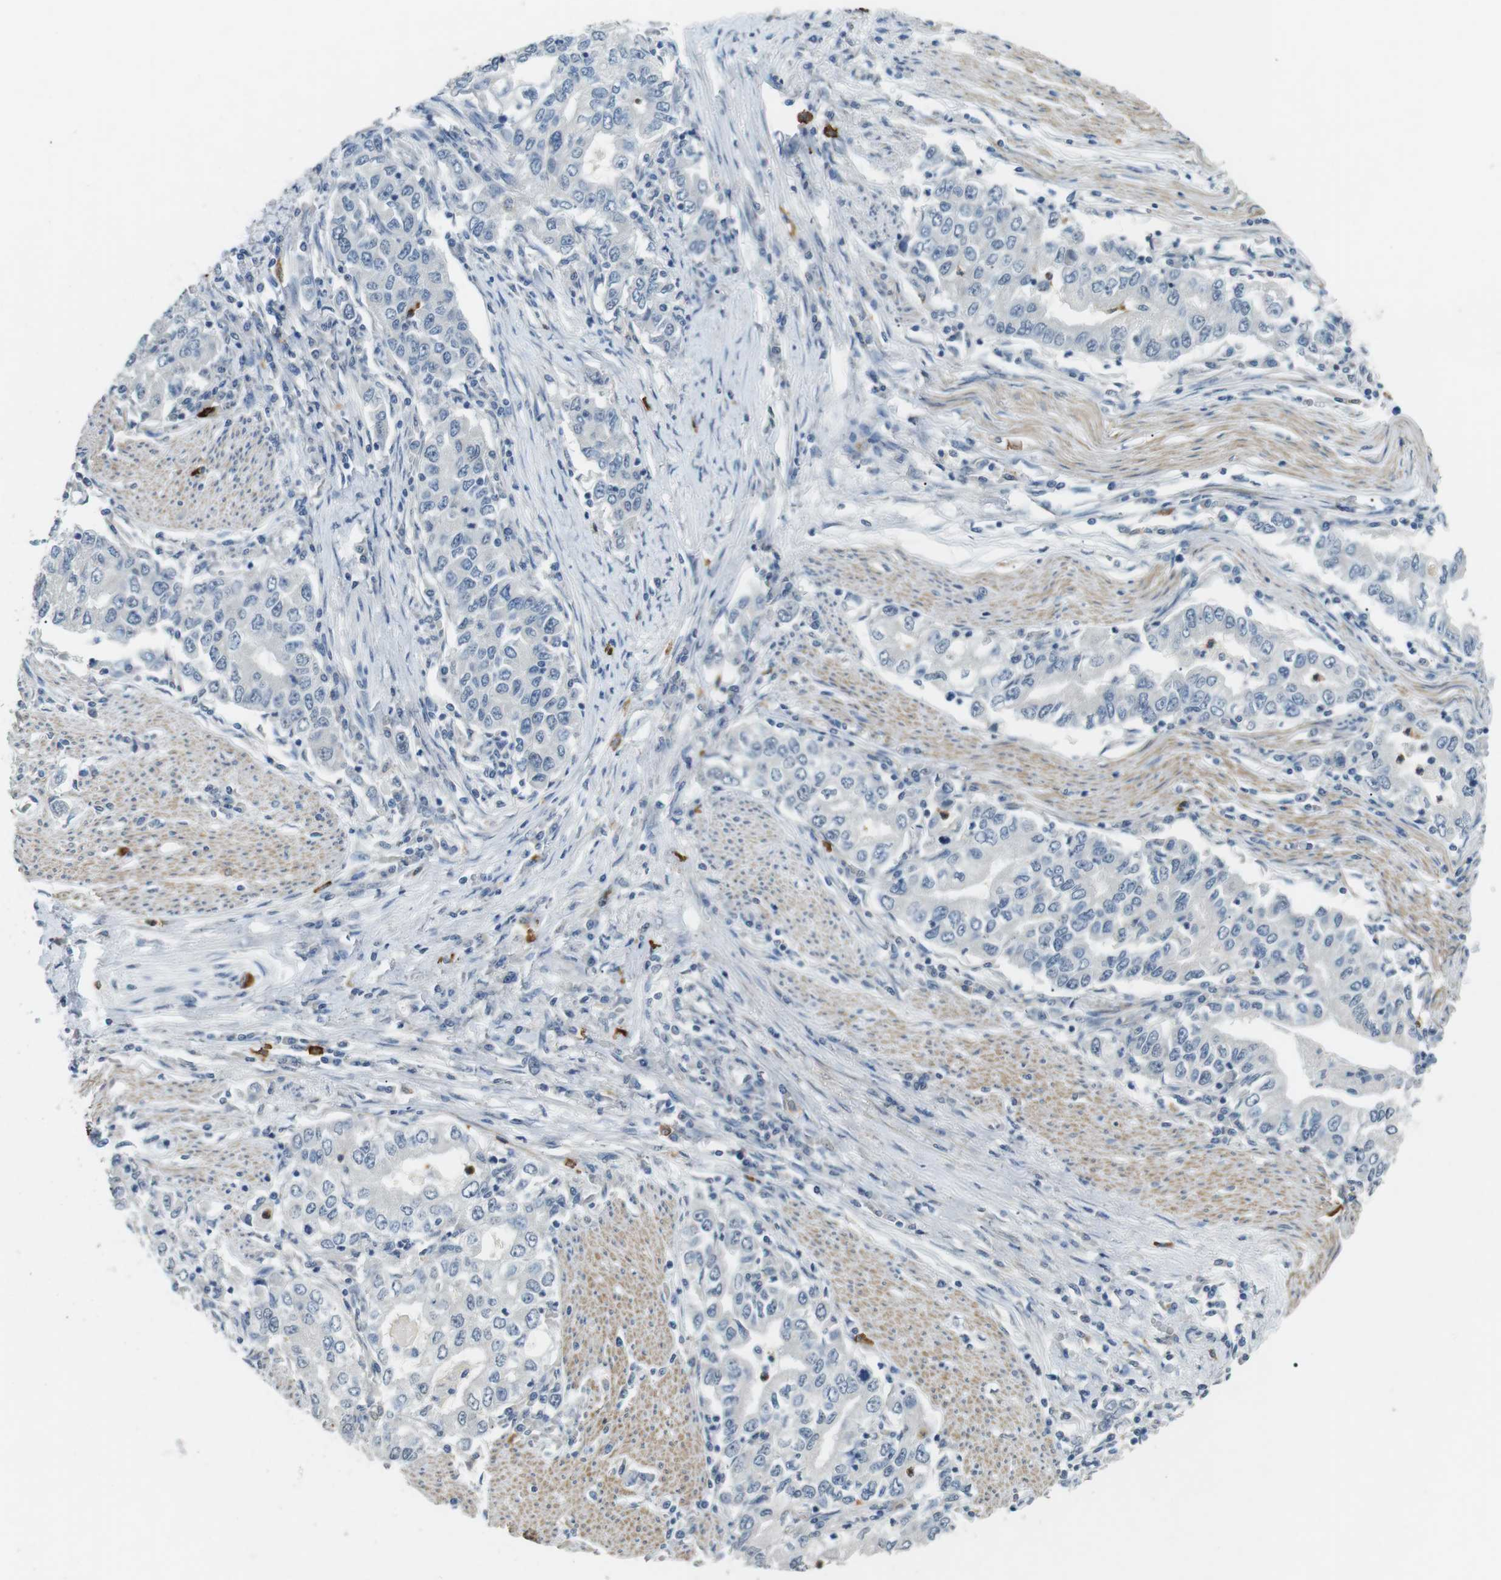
{"staining": {"intensity": "negative", "quantity": "none", "location": "none"}, "tissue": "stomach cancer", "cell_type": "Tumor cells", "image_type": "cancer", "snomed": [{"axis": "morphology", "description": "Adenocarcinoma, NOS"}, {"axis": "topography", "description": "Stomach, lower"}], "caption": "DAB immunohistochemical staining of stomach cancer (adenocarcinoma) reveals no significant positivity in tumor cells.", "gene": "GZMM", "patient": {"sex": "female", "age": 72}}